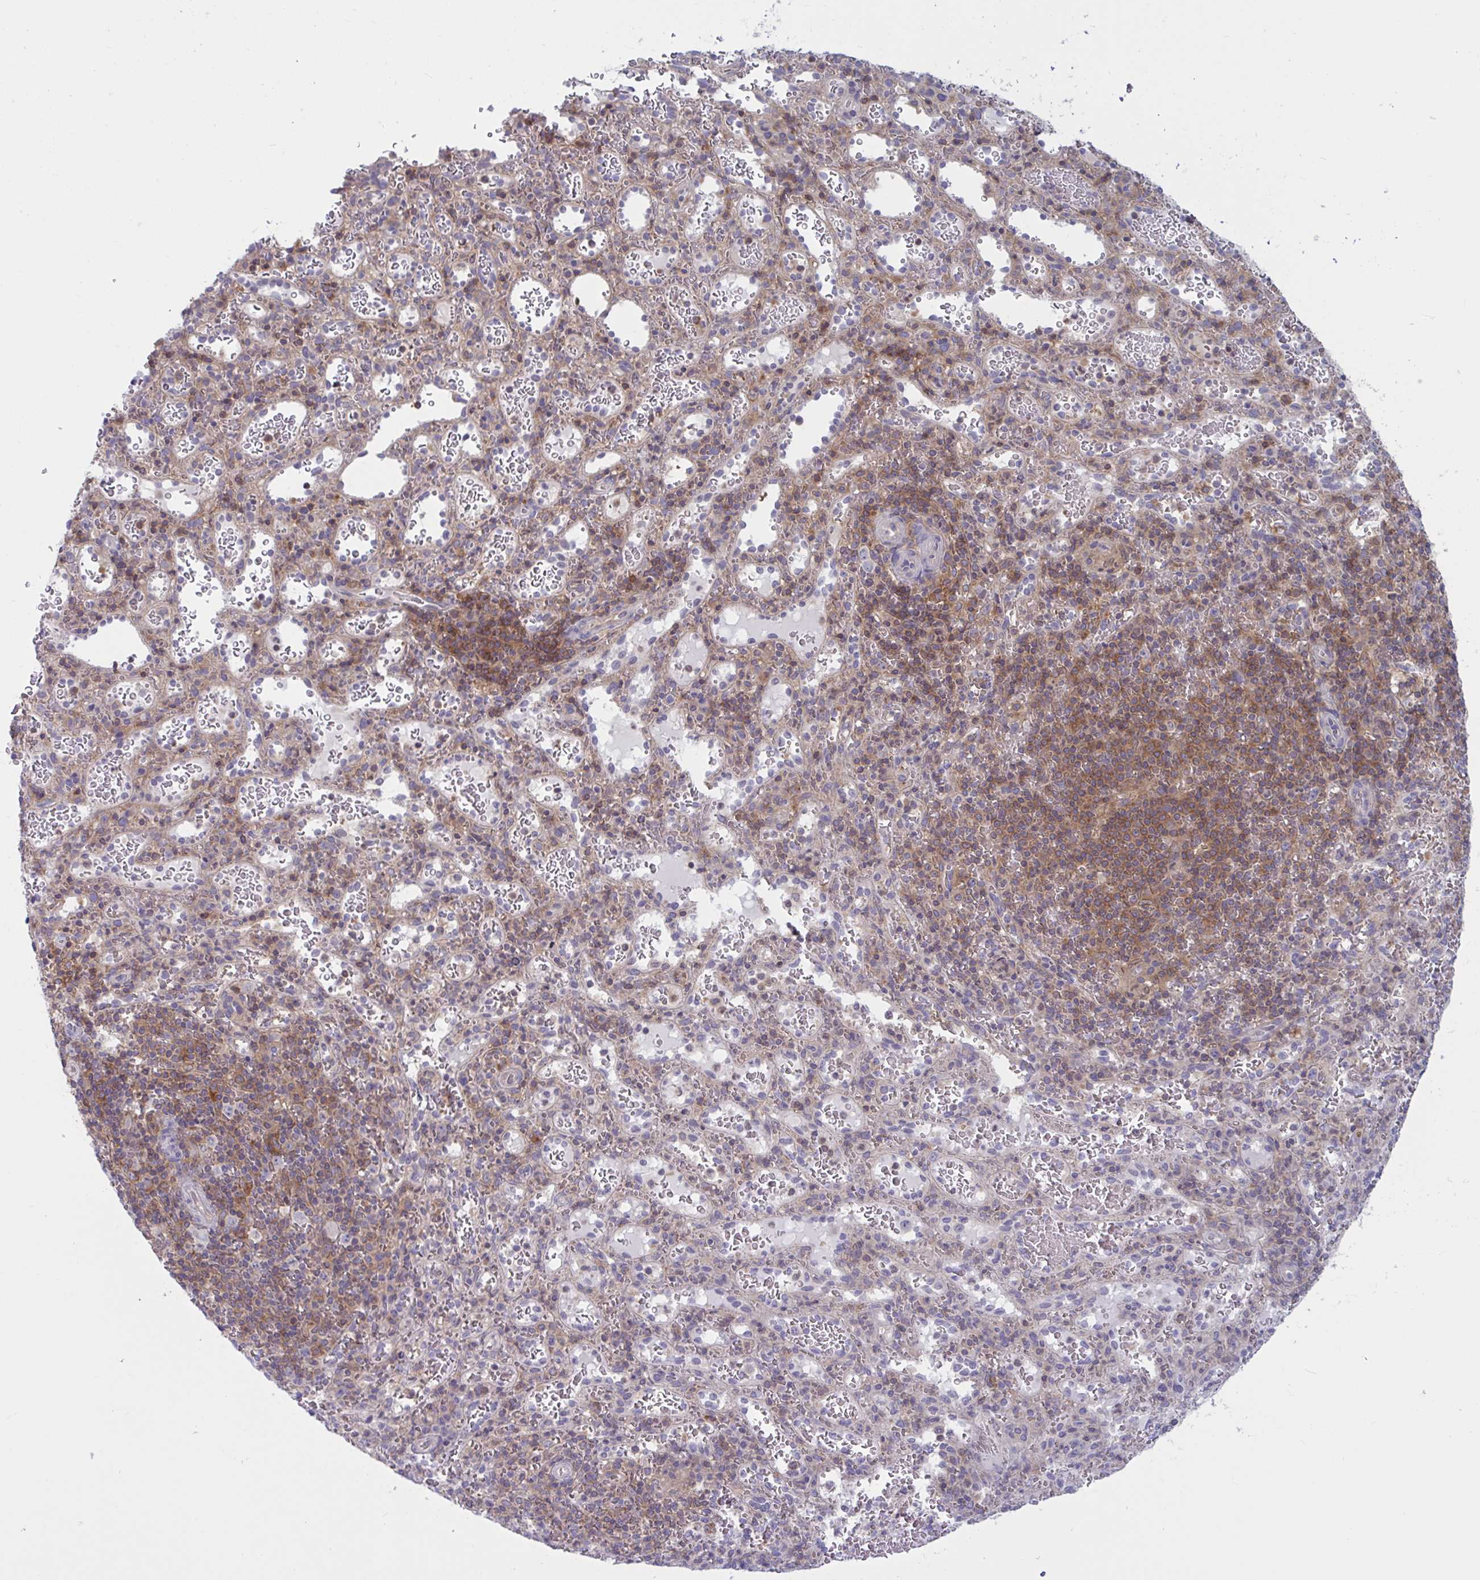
{"staining": {"intensity": "moderate", "quantity": "<25%", "location": "cytoplasmic/membranous"}, "tissue": "spleen", "cell_type": "Cells in red pulp", "image_type": "normal", "snomed": [{"axis": "morphology", "description": "Normal tissue, NOS"}, {"axis": "topography", "description": "Spleen"}], "caption": "Immunohistochemistry micrograph of benign spleen stained for a protein (brown), which demonstrates low levels of moderate cytoplasmic/membranous staining in approximately <25% of cells in red pulp.", "gene": "TANK", "patient": {"sex": "male", "age": 57}}